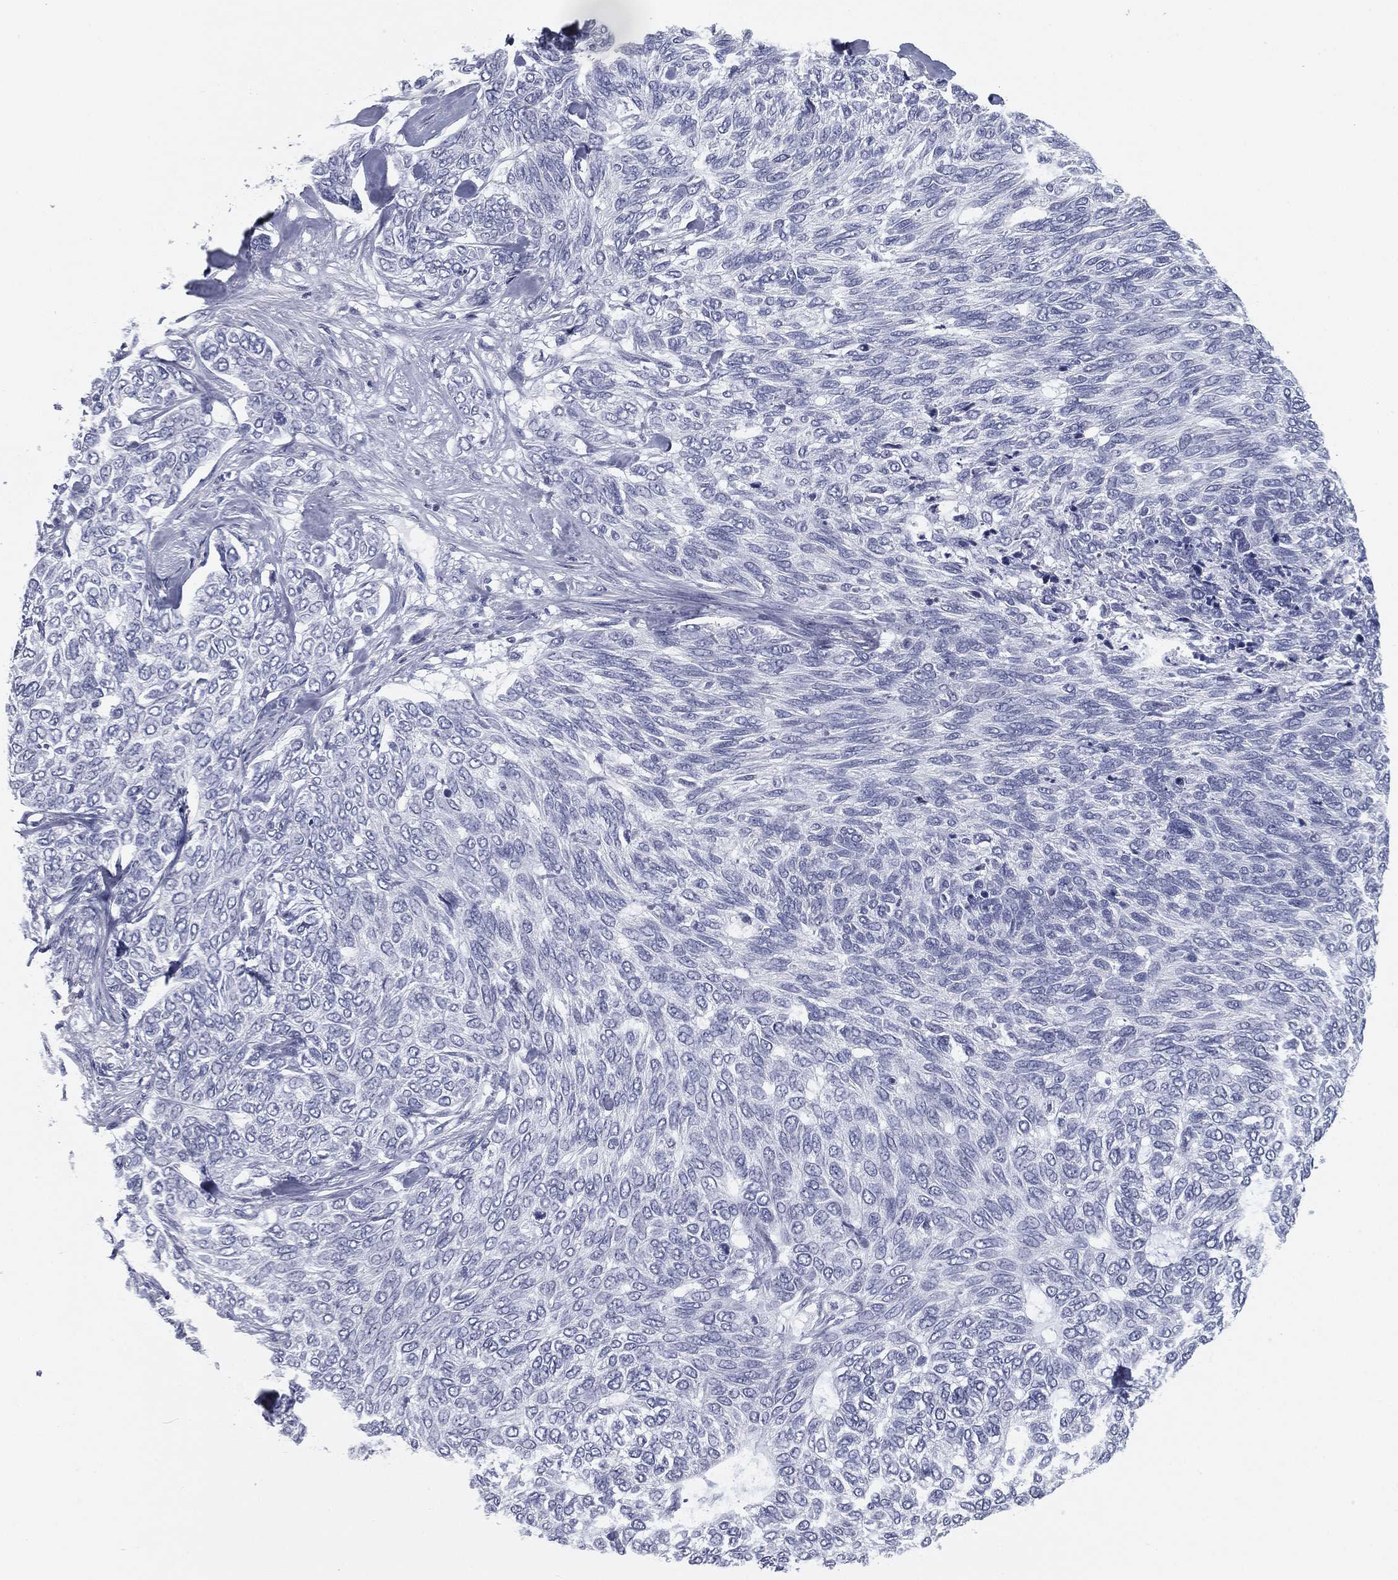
{"staining": {"intensity": "negative", "quantity": "none", "location": "none"}, "tissue": "skin cancer", "cell_type": "Tumor cells", "image_type": "cancer", "snomed": [{"axis": "morphology", "description": "Basal cell carcinoma"}, {"axis": "topography", "description": "Skin"}], "caption": "High magnification brightfield microscopy of basal cell carcinoma (skin) stained with DAB (3,3'-diaminobenzidine) (brown) and counterstained with hematoxylin (blue): tumor cells show no significant positivity.", "gene": "TPO", "patient": {"sex": "female", "age": 65}}